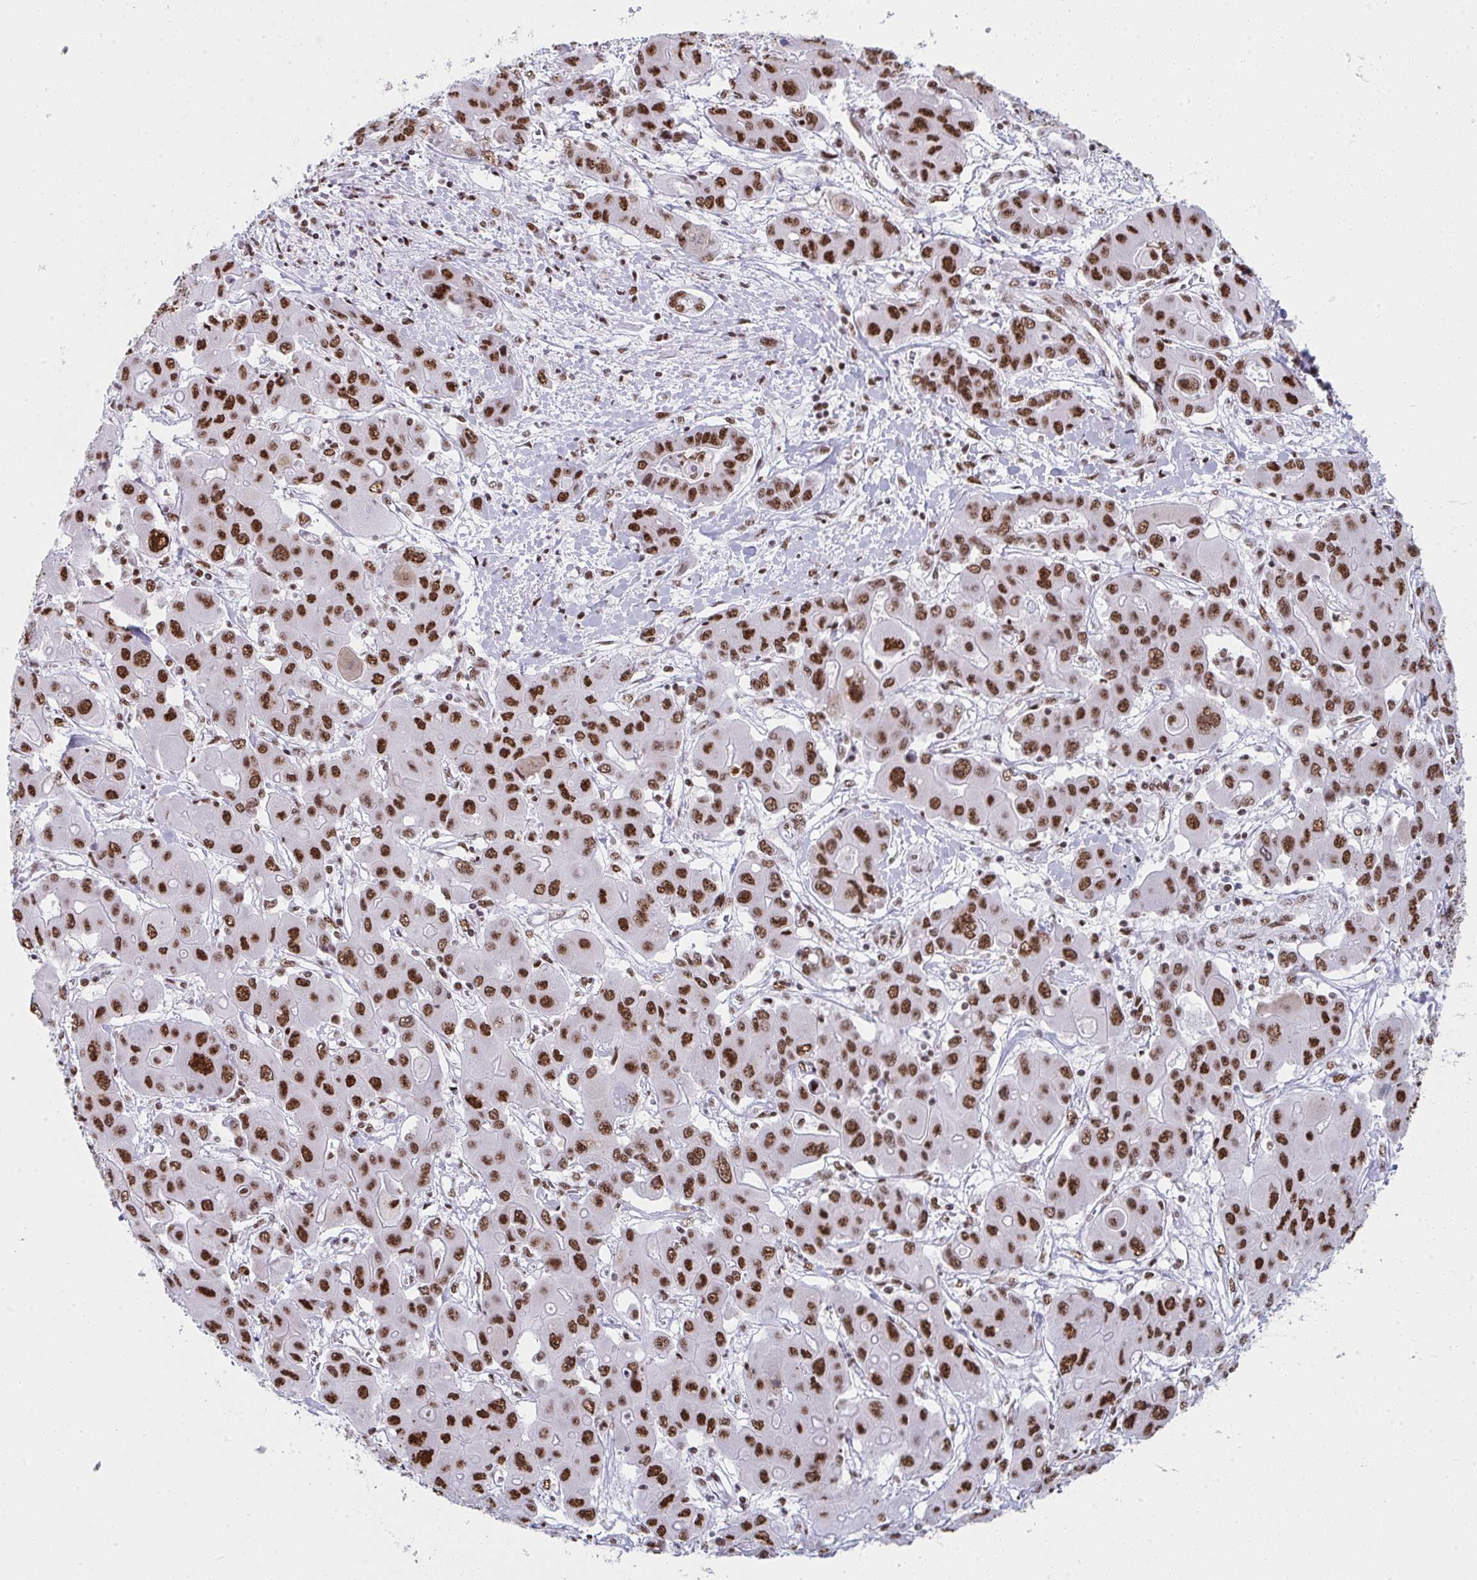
{"staining": {"intensity": "strong", "quantity": ">75%", "location": "nuclear"}, "tissue": "liver cancer", "cell_type": "Tumor cells", "image_type": "cancer", "snomed": [{"axis": "morphology", "description": "Cholangiocarcinoma"}, {"axis": "topography", "description": "Liver"}], "caption": "Strong nuclear protein staining is identified in approximately >75% of tumor cells in liver cancer.", "gene": "SNRNP70", "patient": {"sex": "male", "age": 67}}